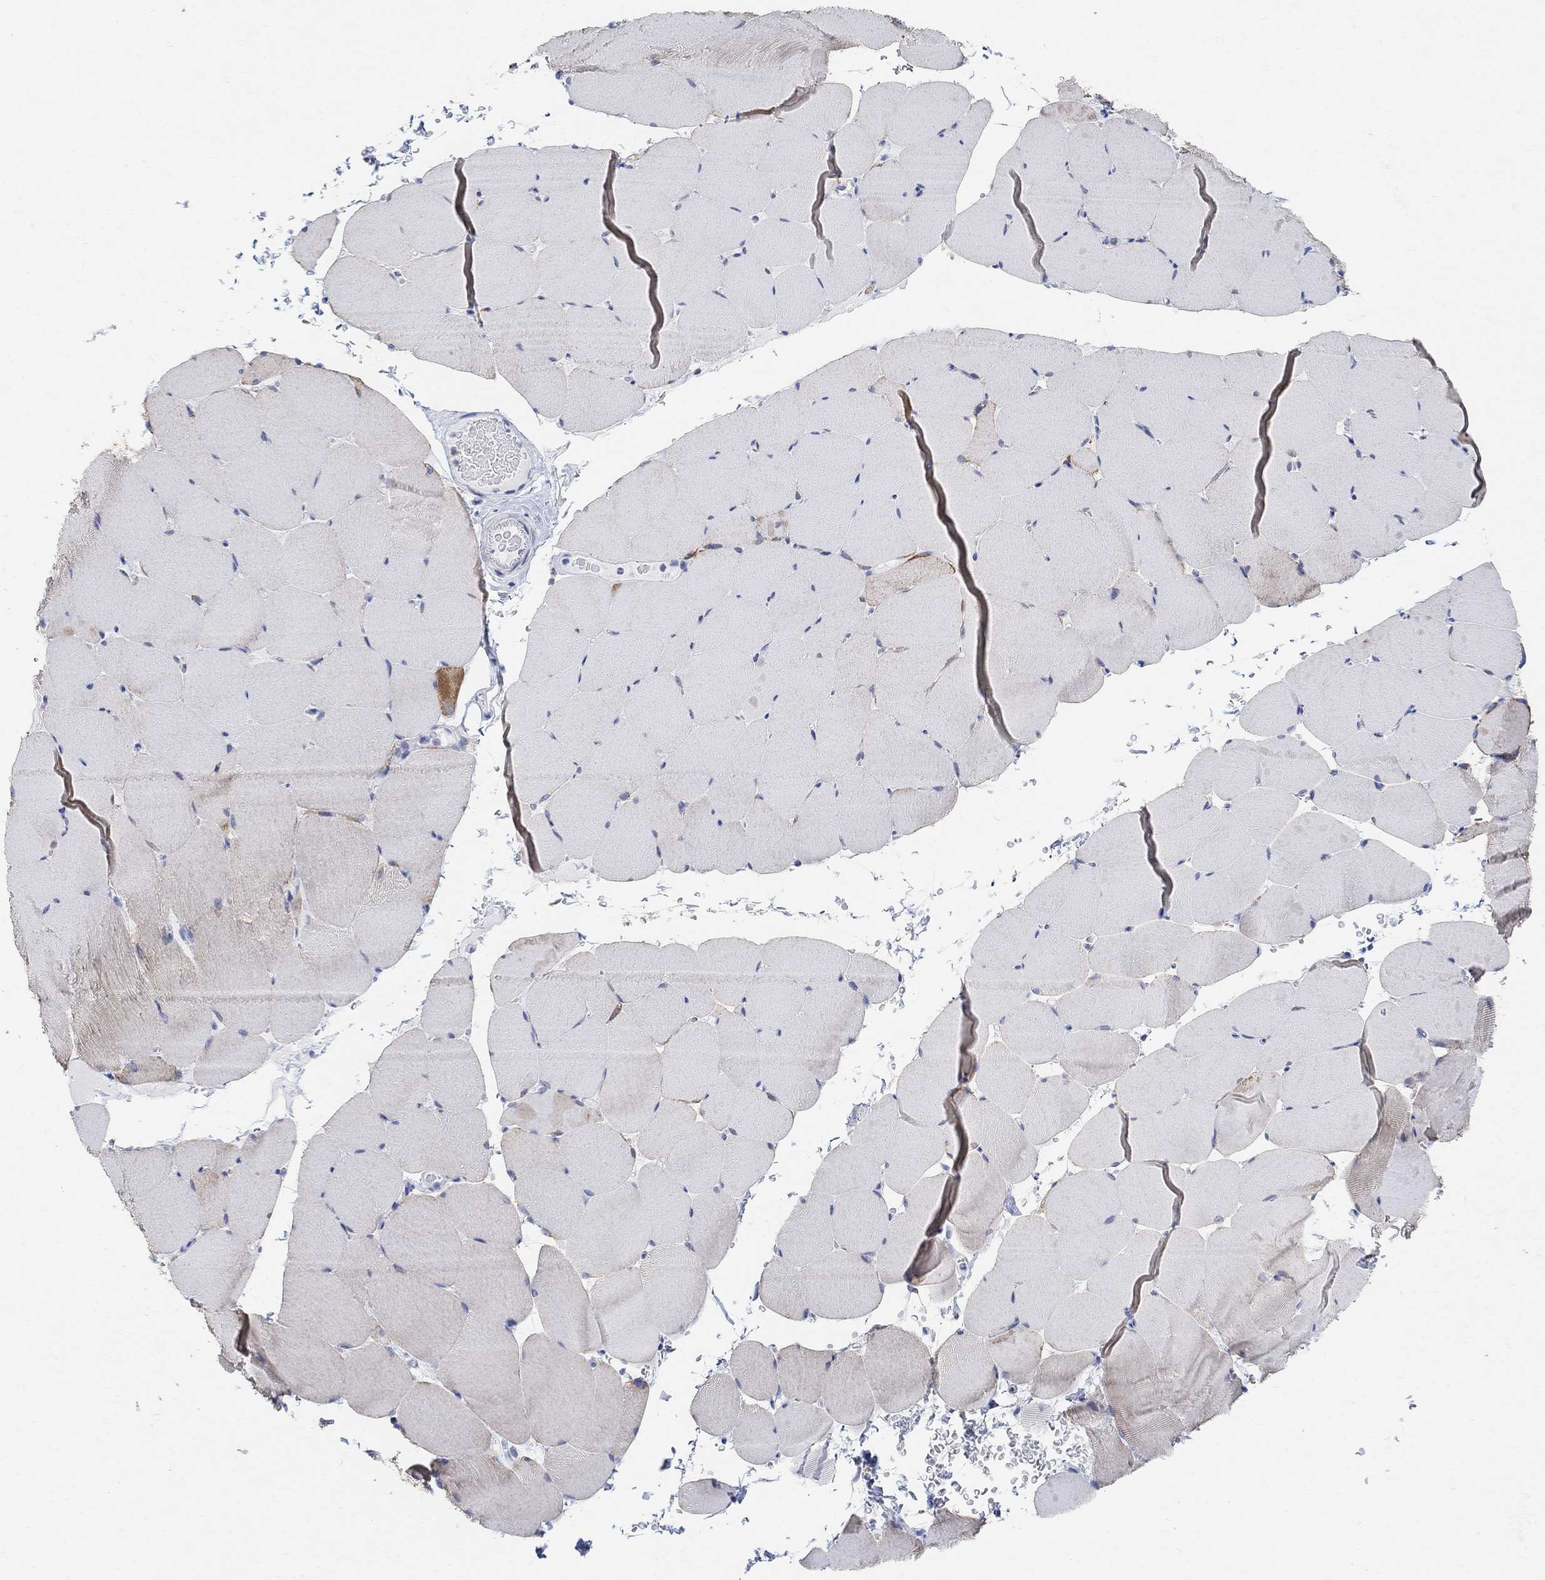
{"staining": {"intensity": "negative", "quantity": "none", "location": "none"}, "tissue": "skeletal muscle", "cell_type": "Myocytes", "image_type": "normal", "snomed": [{"axis": "morphology", "description": "Normal tissue, NOS"}, {"axis": "topography", "description": "Skeletal muscle"}], "caption": "Immunohistochemistry (IHC) histopathology image of normal skeletal muscle stained for a protein (brown), which shows no positivity in myocytes.", "gene": "SYT12", "patient": {"sex": "female", "age": 37}}